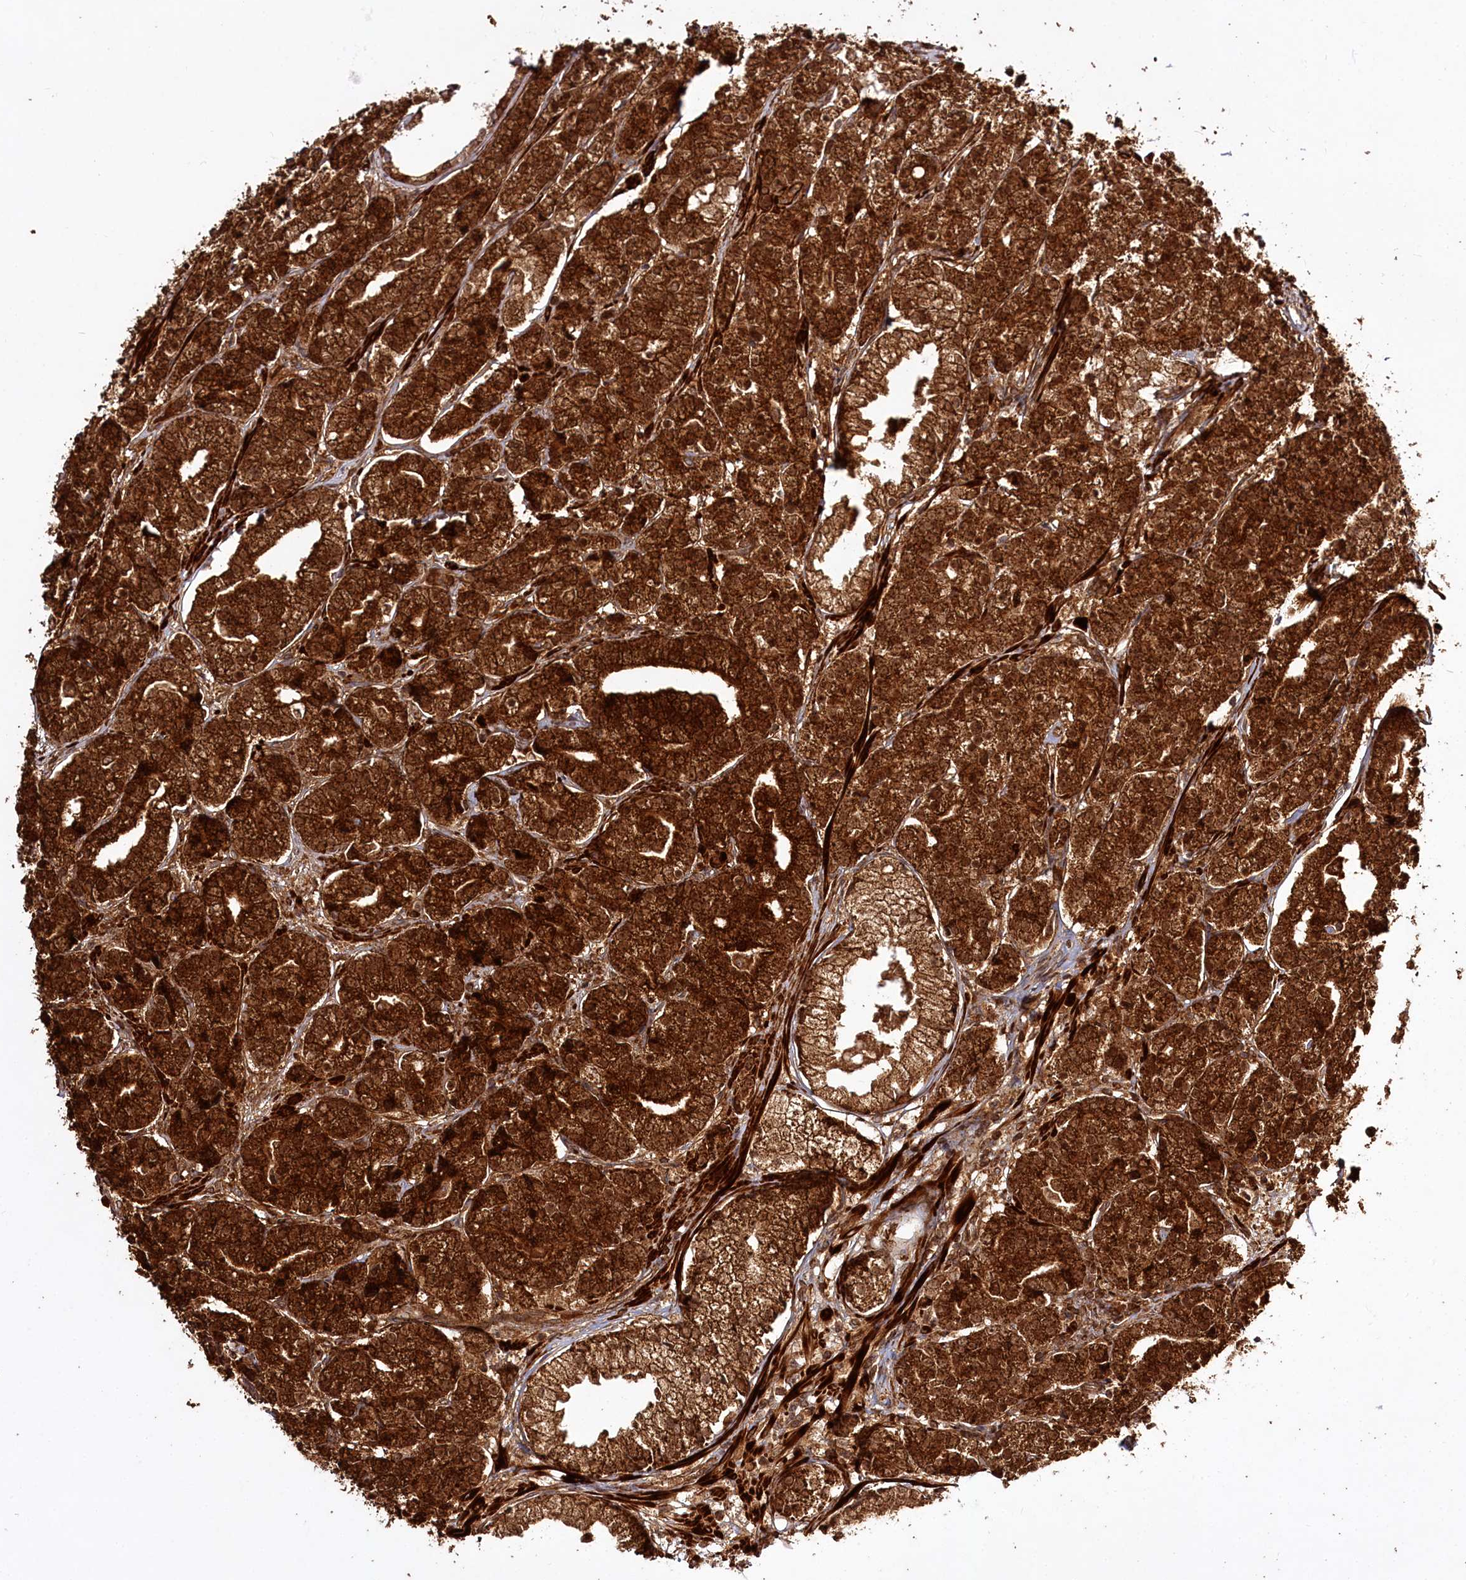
{"staining": {"intensity": "strong", "quantity": ">75%", "location": "cytoplasmic/membranous"}, "tissue": "prostate cancer", "cell_type": "Tumor cells", "image_type": "cancer", "snomed": [{"axis": "morphology", "description": "Adenocarcinoma, High grade"}, {"axis": "topography", "description": "Prostate"}], "caption": "Immunohistochemical staining of human high-grade adenocarcinoma (prostate) shows high levels of strong cytoplasmic/membranous positivity in about >75% of tumor cells.", "gene": "REXO2", "patient": {"sex": "male", "age": 69}}